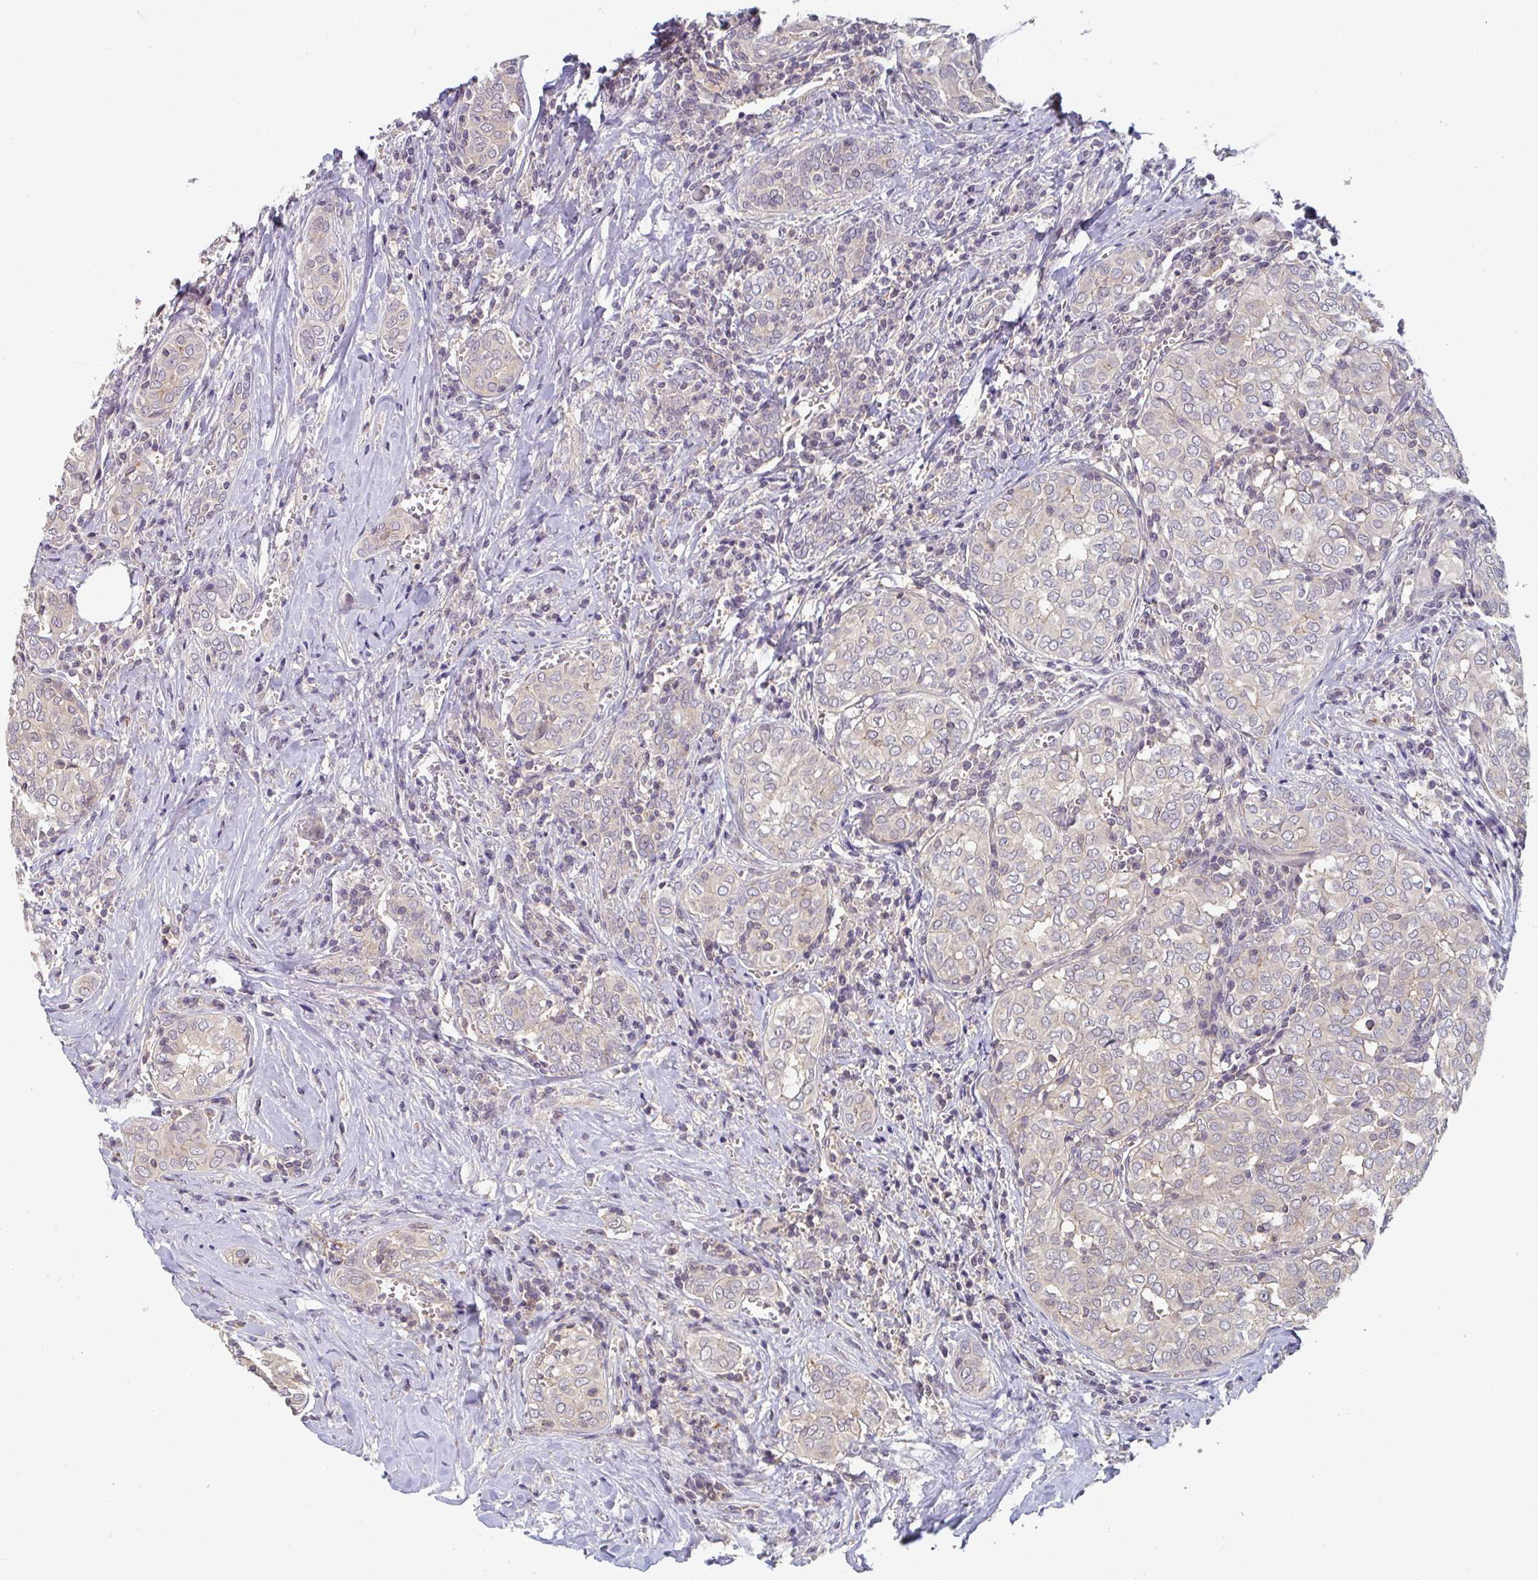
{"staining": {"intensity": "weak", "quantity": "25%-75%", "location": "cytoplasmic/membranous"}, "tissue": "thyroid cancer", "cell_type": "Tumor cells", "image_type": "cancer", "snomed": [{"axis": "morphology", "description": "Papillary adenocarcinoma, NOS"}, {"axis": "topography", "description": "Thyroid gland"}], "caption": "This histopathology image shows papillary adenocarcinoma (thyroid) stained with IHC to label a protein in brown. The cytoplasmic/membranous of tumor cells show weak positivity for the protein. Nuclei are counter-stained blue.", "gene": "RANGRF", "patient": {"sex": "female", "age": 30}}